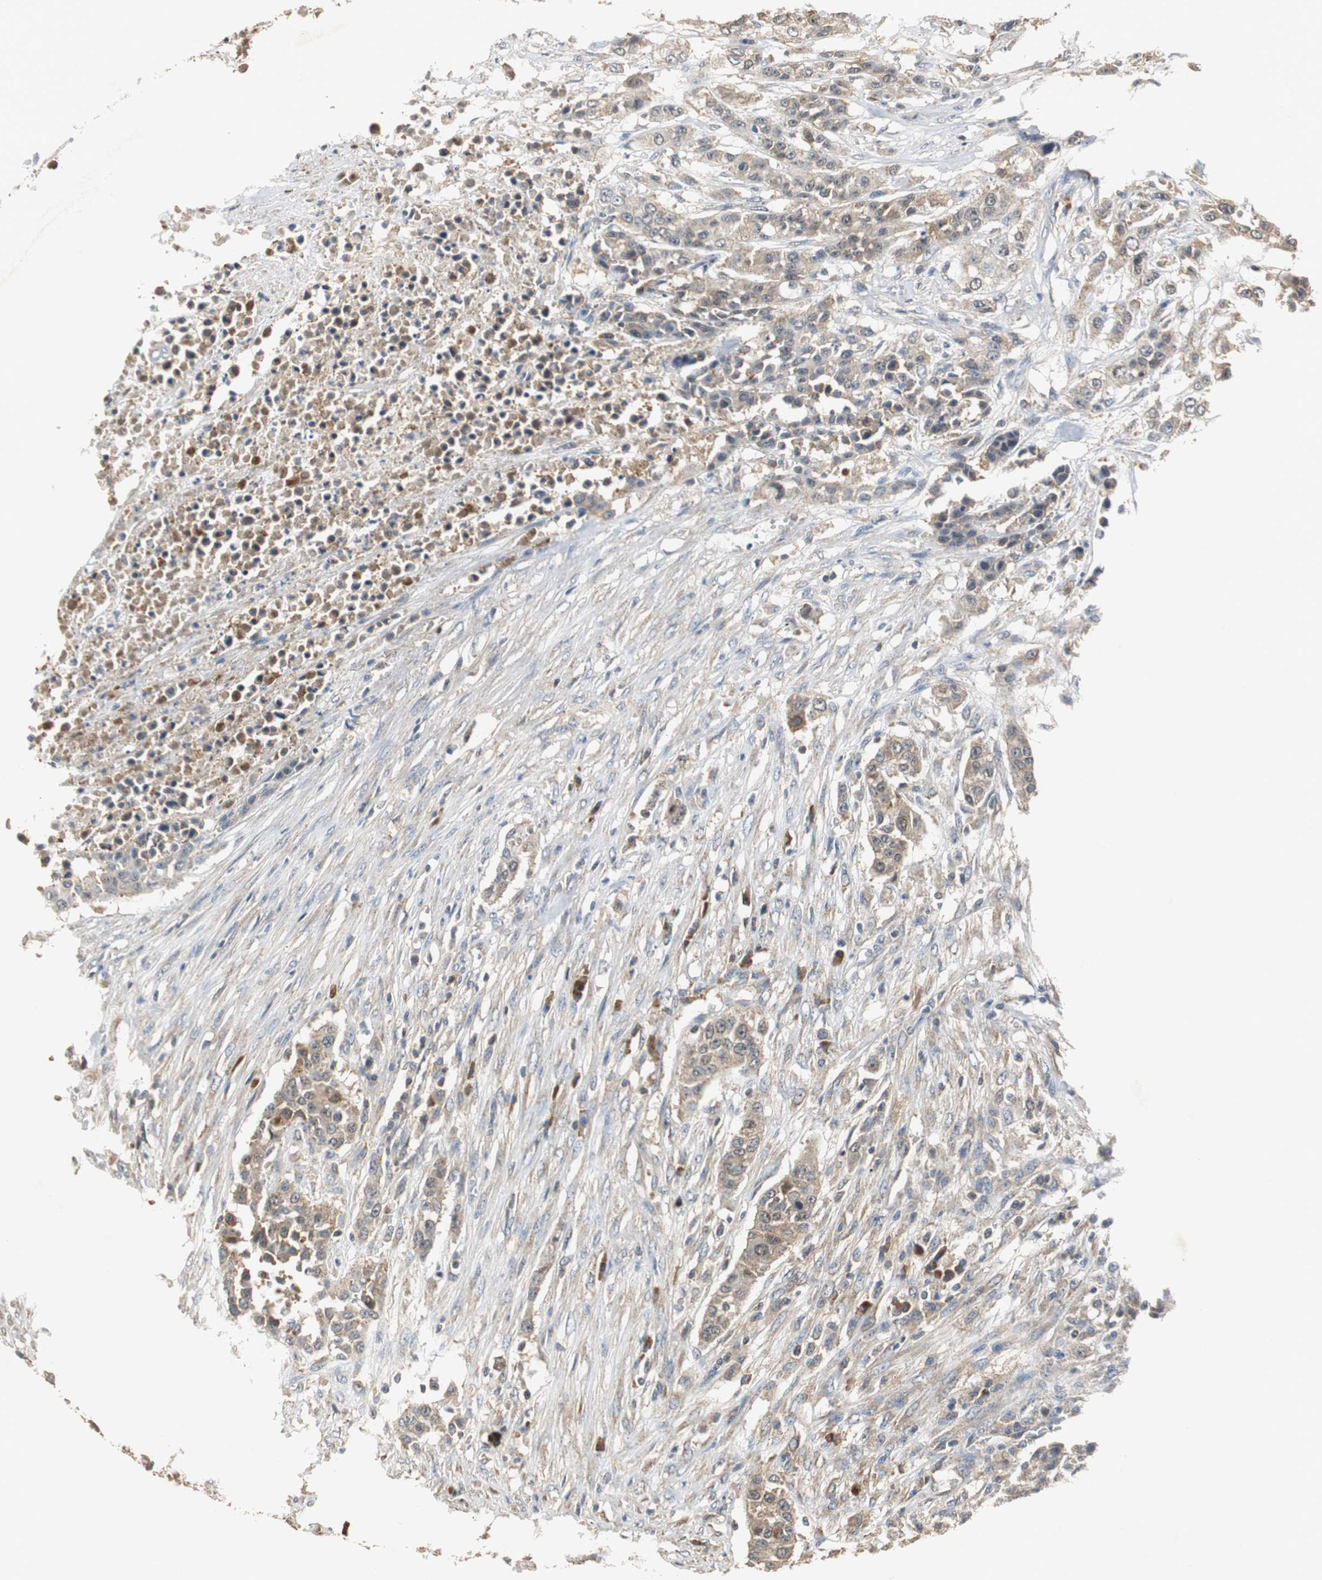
{"staining": {"intensity": "weak", "quantity": "25%-75%", "location": "cytoplasmic/membranous"}, "tissue": "urothelial cancer", "cell_type": "Tumor cells", "image_type": "cancer", "snomed": [{"axis": "morphology", "description": "Urothelial carcinoma, High grade"}, {"axis": "topography", "description": "Urinary bladder"}], "caption": "High-grade urothelial carcinoma was stained to show a protein in brown. There is low levels of weak cytoplasmic/membranous positivity in approximately 25%-75% of tumor cells. The protein of interest is shown in brown color, while the nuclei are stained blue.", "gene": "VBP1", "patient": {"sex": "male", "age": 74}}